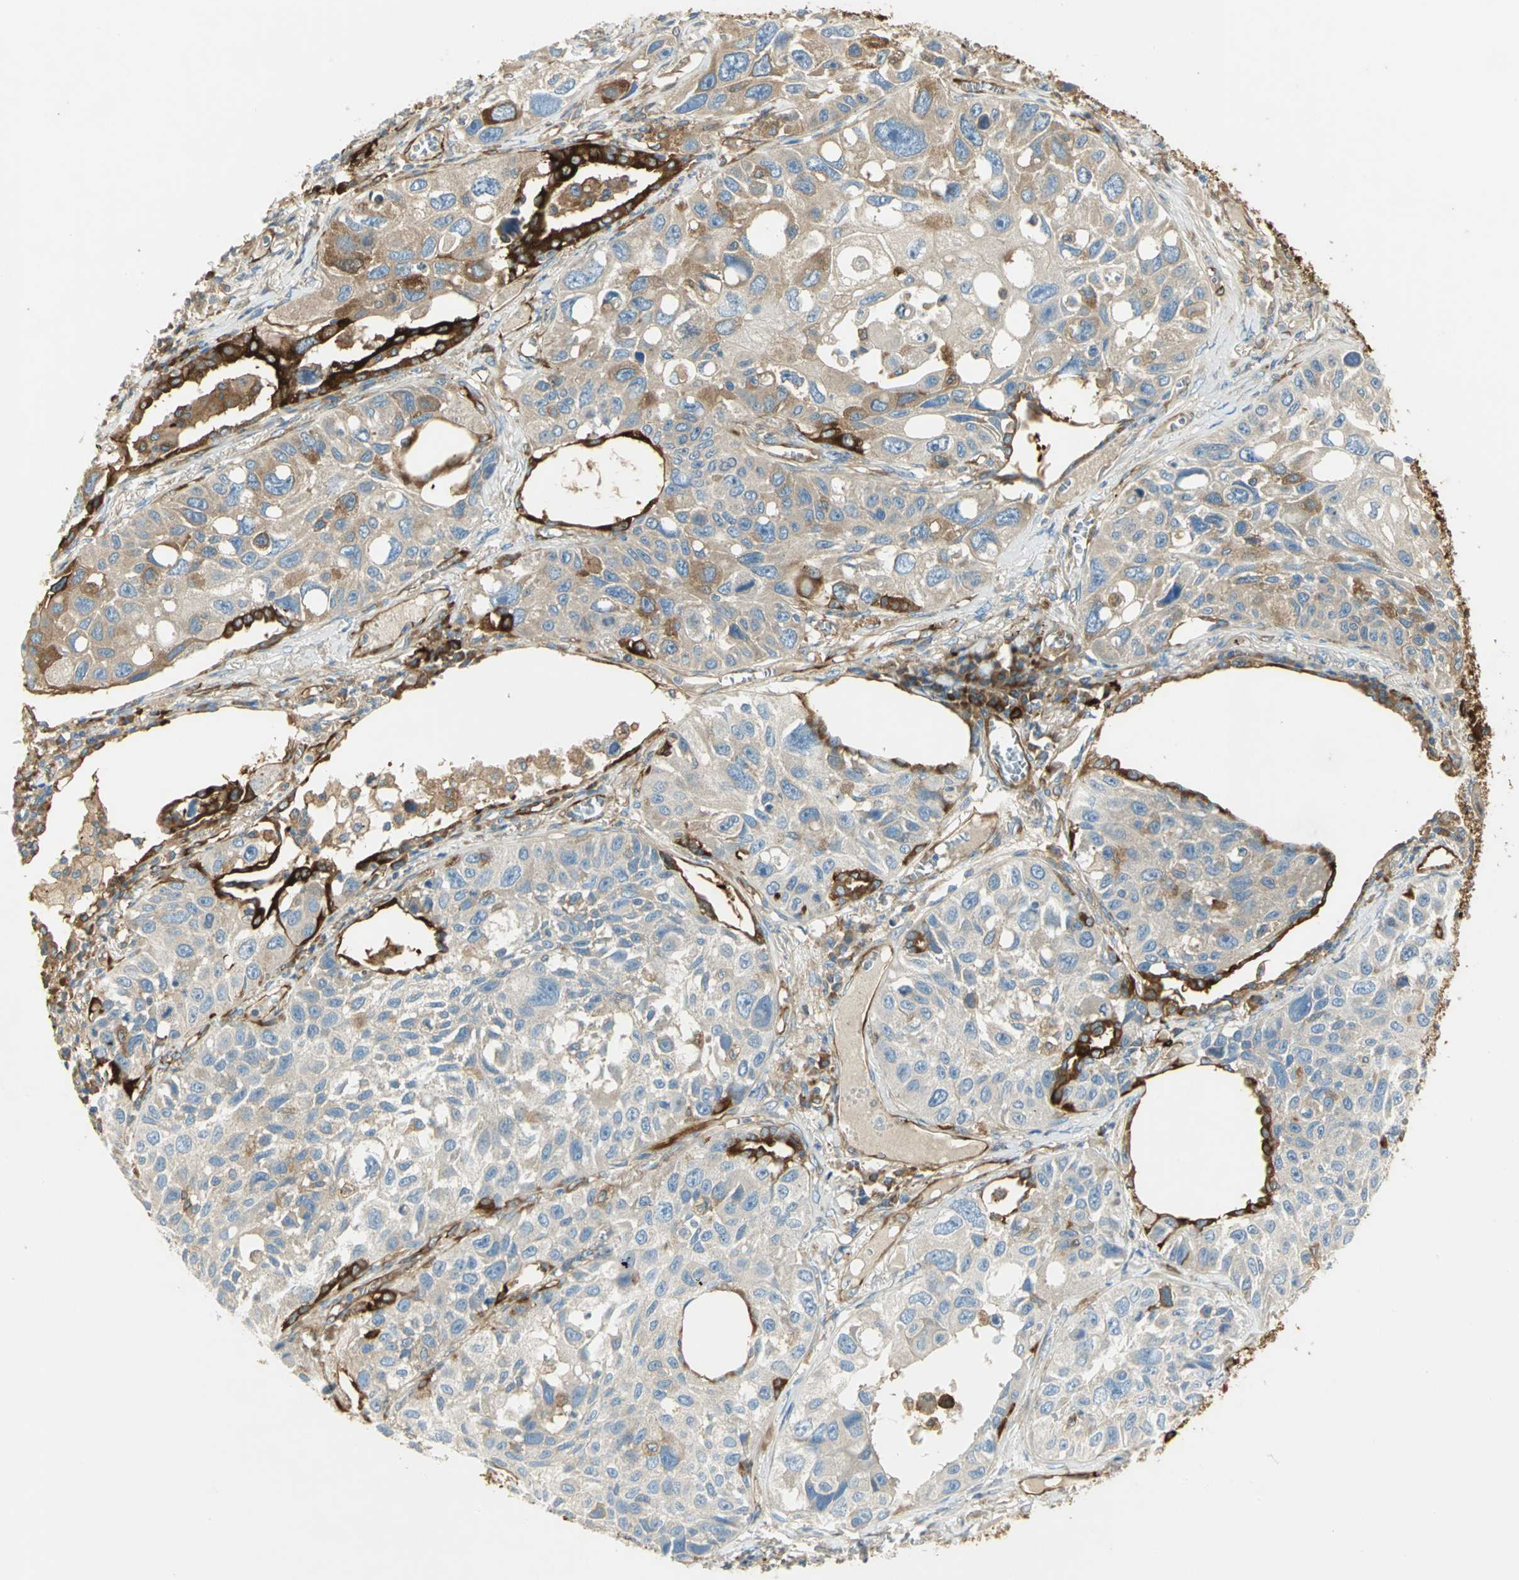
{"staining": {"intensity": "moderate", "quantity": ">75%", "location": "cytoplasmic/membranous"}, "tissue": "lung cancer", "cell_type": "Tumor cells", "image_type": "cancer", "snomed": [{"axis": "morphology", "description": "Squamous cell carcinoma, NOS"}, {"axis": "topography", "description": "Lung"}], "caption": "Protein expression analysis of lung cancer (squamous cell carcinoma) reveals moderate cytoplasmic/membranous staining in about >75% of tumor cells. (DAB (3,3'-diaminobenzidine) IHC, brown staining for protein, blue staining for nuclei).", "gene": "WARS1", "patient": {"sex": "male", "age": 71}}